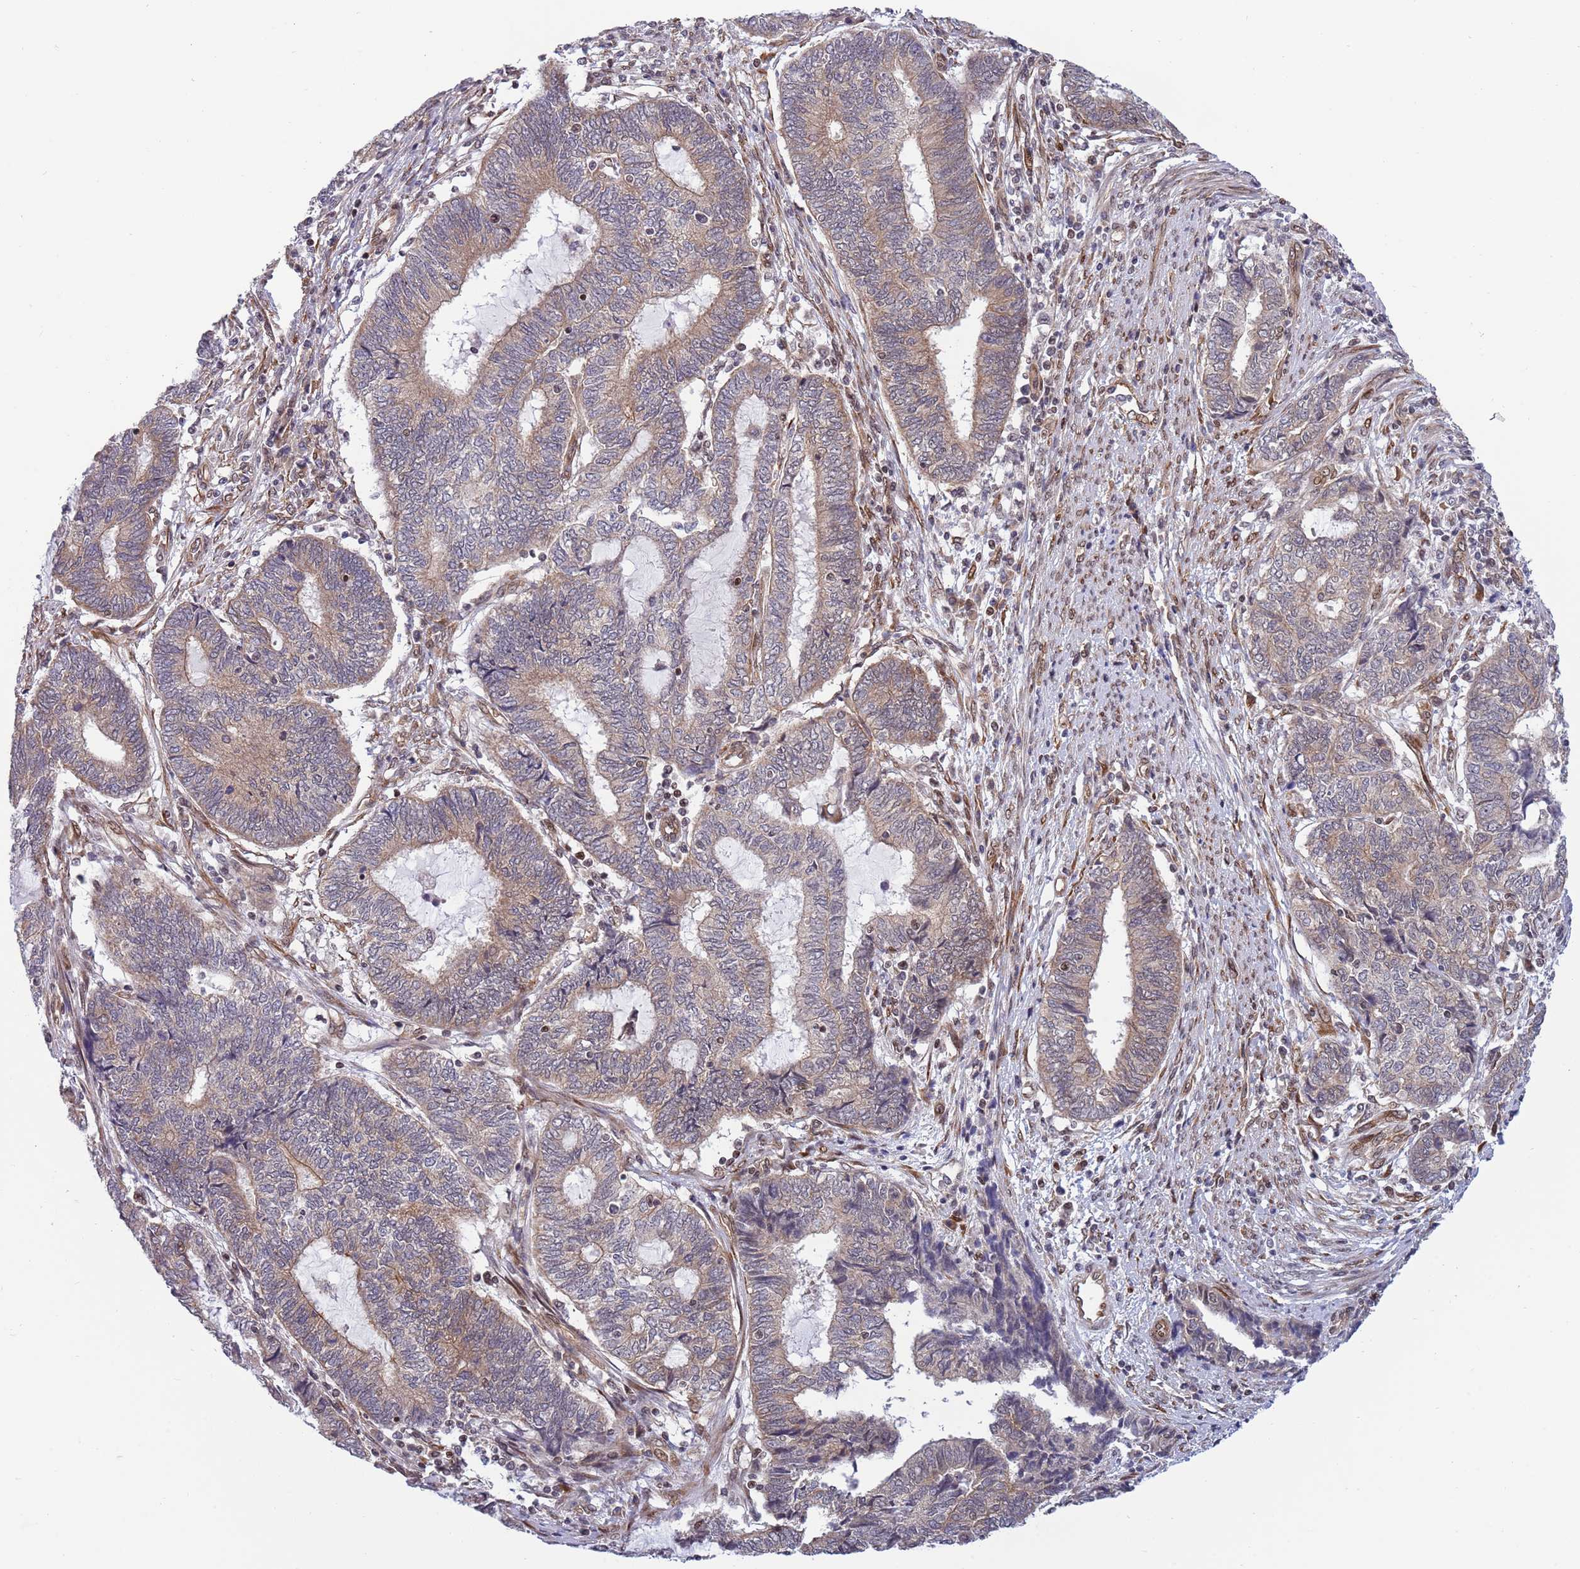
{"staining": {"intensity": "weak", "quantity": "25%-75%", "location": "cytoplasmic/membranous"}, "tissue": "endometrial cancer", "cell_type": "Tumor cells", "image_type": "cancer", "snomed": [{"axis": "morphology", "description": "Adenocarcinoma, NOS"}, {"axis": "topography", "description": "Uterus"}, {"axis": "topography", "description": "Endometrium"}], "caption": "Weak cytoplasmic/membranous staining for a protein is present in about 25%-75% of tumor cells of endometrial cancer using IHC.", "gene": "TBX10", "patient": {"sex": "female", "age": 70}}